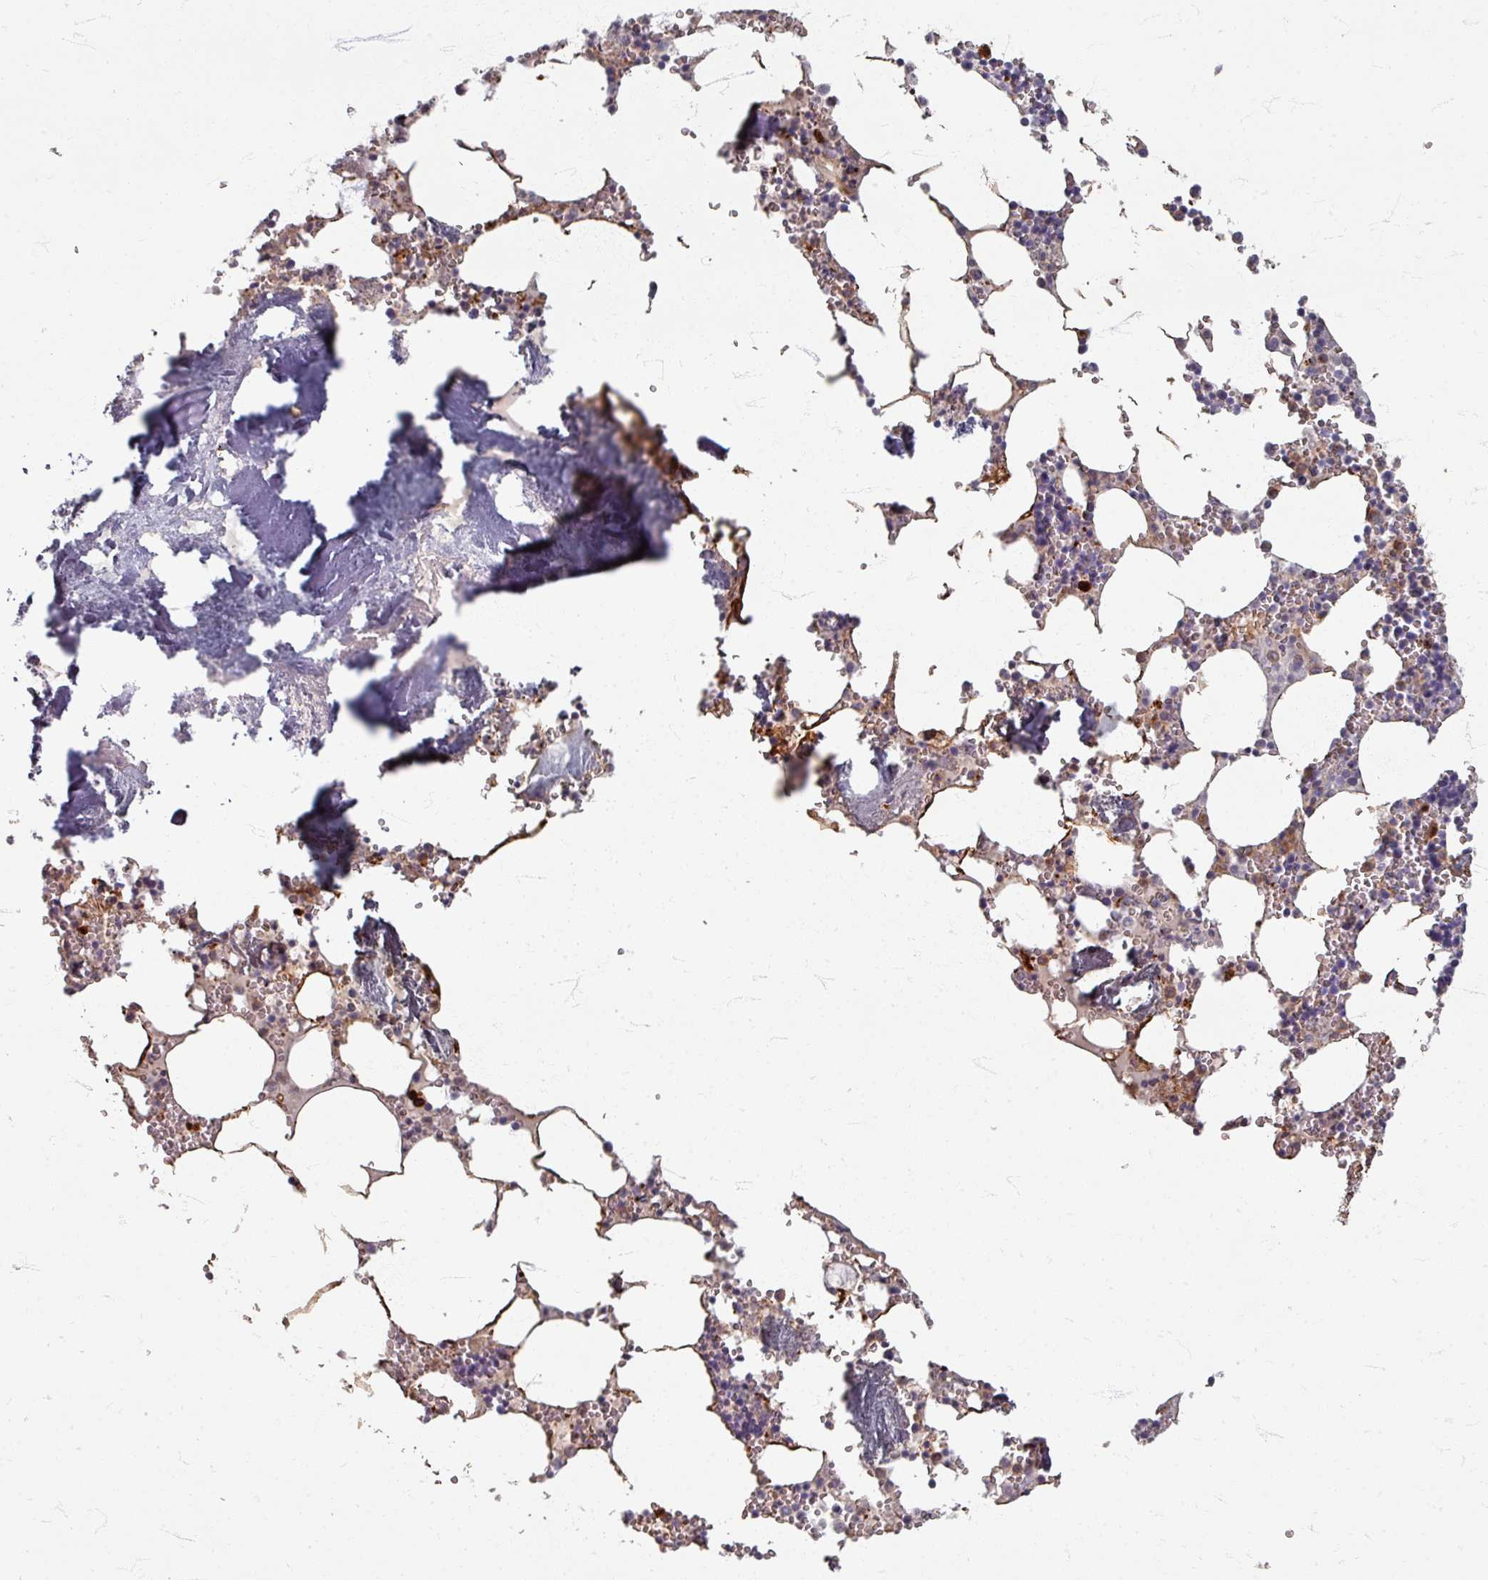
{"staining": {"intensity": "moderate", "quantity": "<25%", "location": "cytoplasmic/membranous"}, "tissue": "bone marrow", "cell_type": "Hematopoietic cells", "image_type": "normal", "snomed": [{"axis": "morphology", "description": "Normal tissue, NOS"}, {"axis": "topography", "description": "Bone marrow"}], "caption": "Bone marrow stained with a brown dye demonstrates moderate cytoplasmic/membranous positive staining in about <25% of hematopoietic cells.", "gene": "GABARAPL1", "patient": {"sex": "male", "age": 54}}